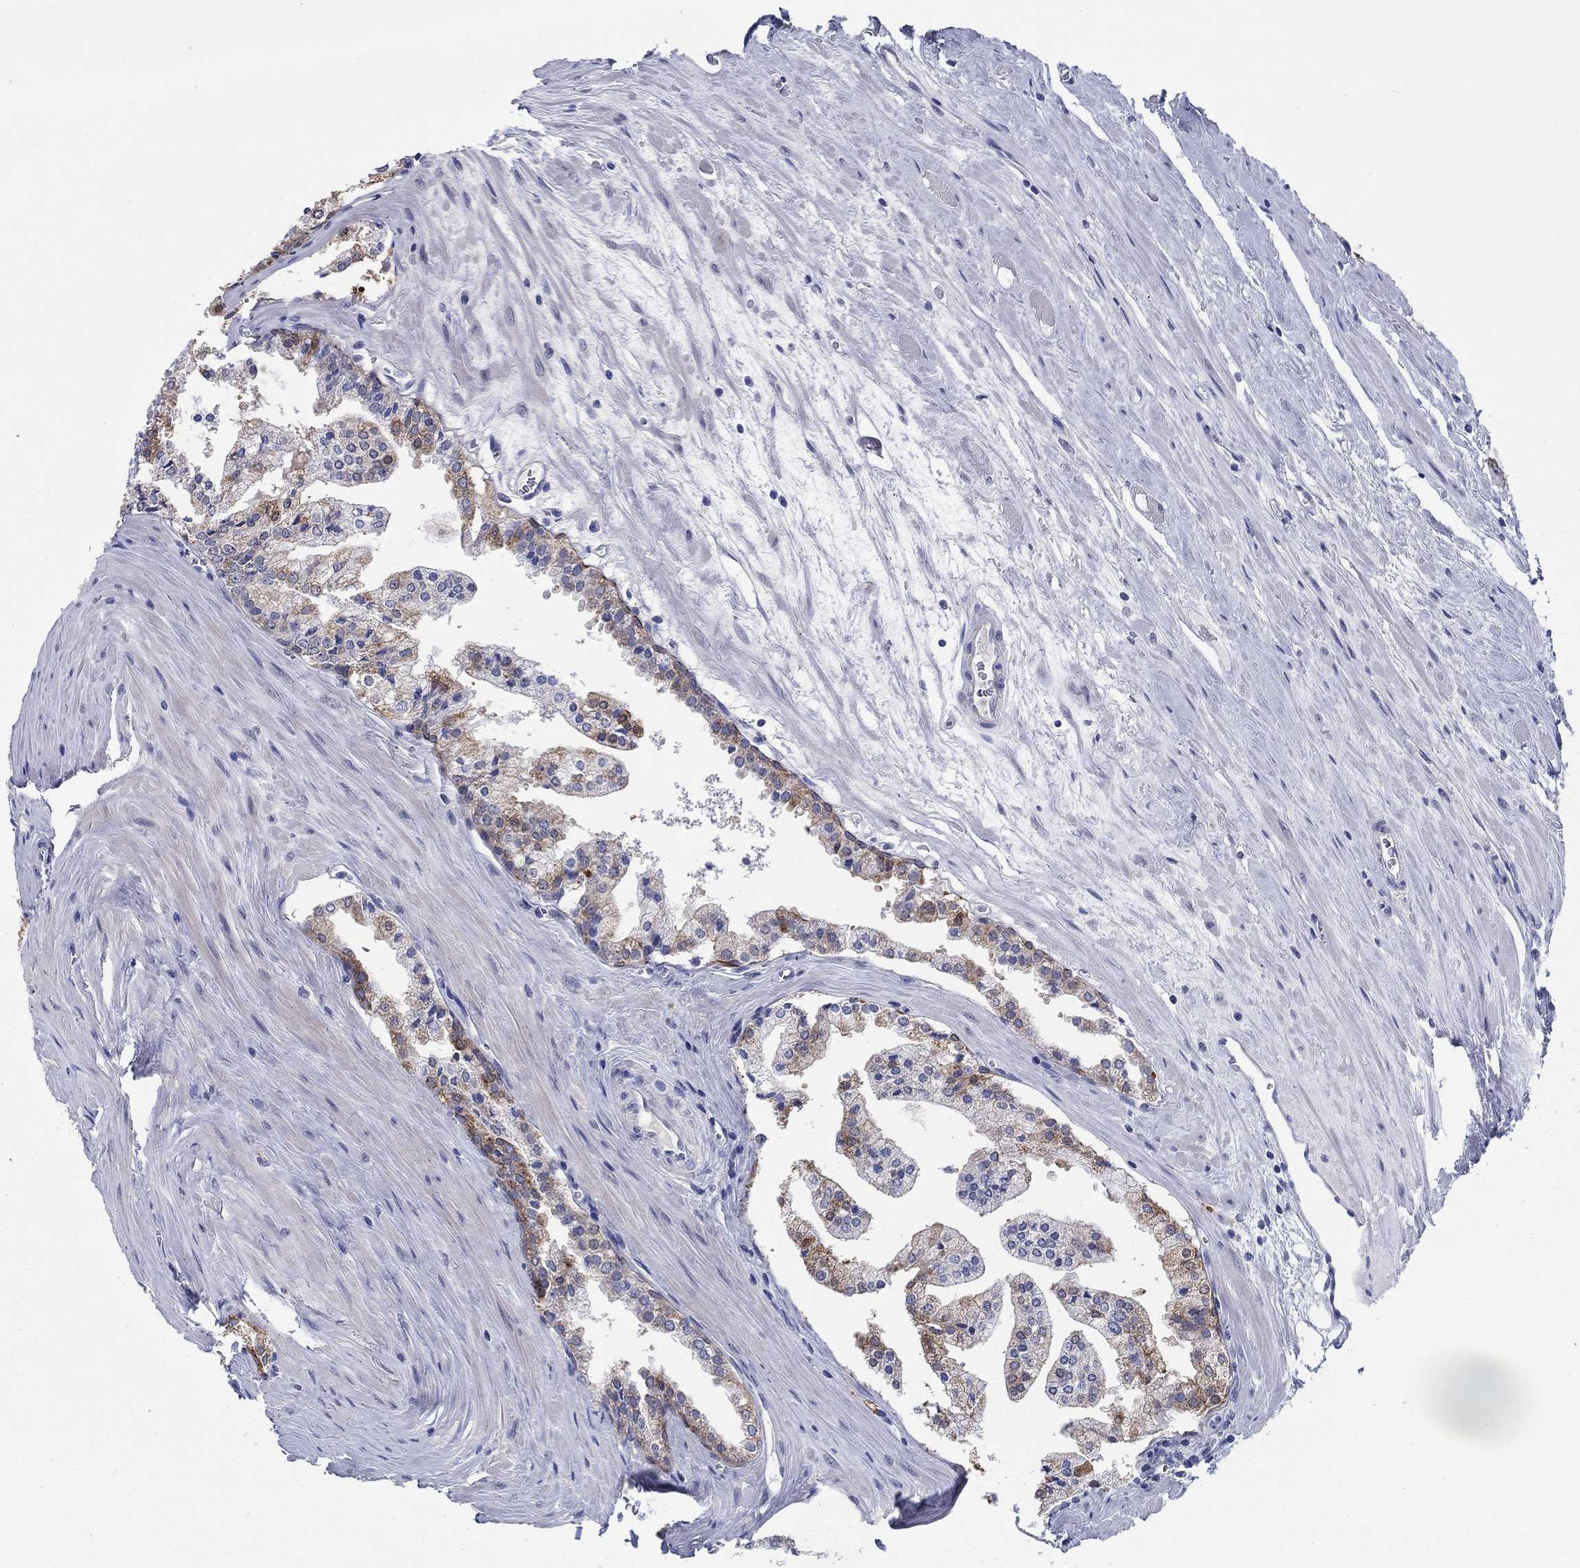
{"staining": {"intensity": "strong", "quantity": "<25%", "location": "cytoplasmic/membranous"}, "tissue": "prostate cancer", "cell_type": "Tumor cells", "image_type": "cancer", "snomed": [{"axis": "morphology", "description": "Adenocarcinoma, NOS"}, {"axis": "topography", "description": "Prostate"}], "caption": "Tumor cells reveal medium levels of strong cytoplasmic/membranous staining in about <25% of cells in human adenocarcinoma (prostate). The protein of interest is shown in brown color, while the nuclei are stained blue.", "gene": "RAP1GAP", "patient": {"sex": "male", "age": 72}}